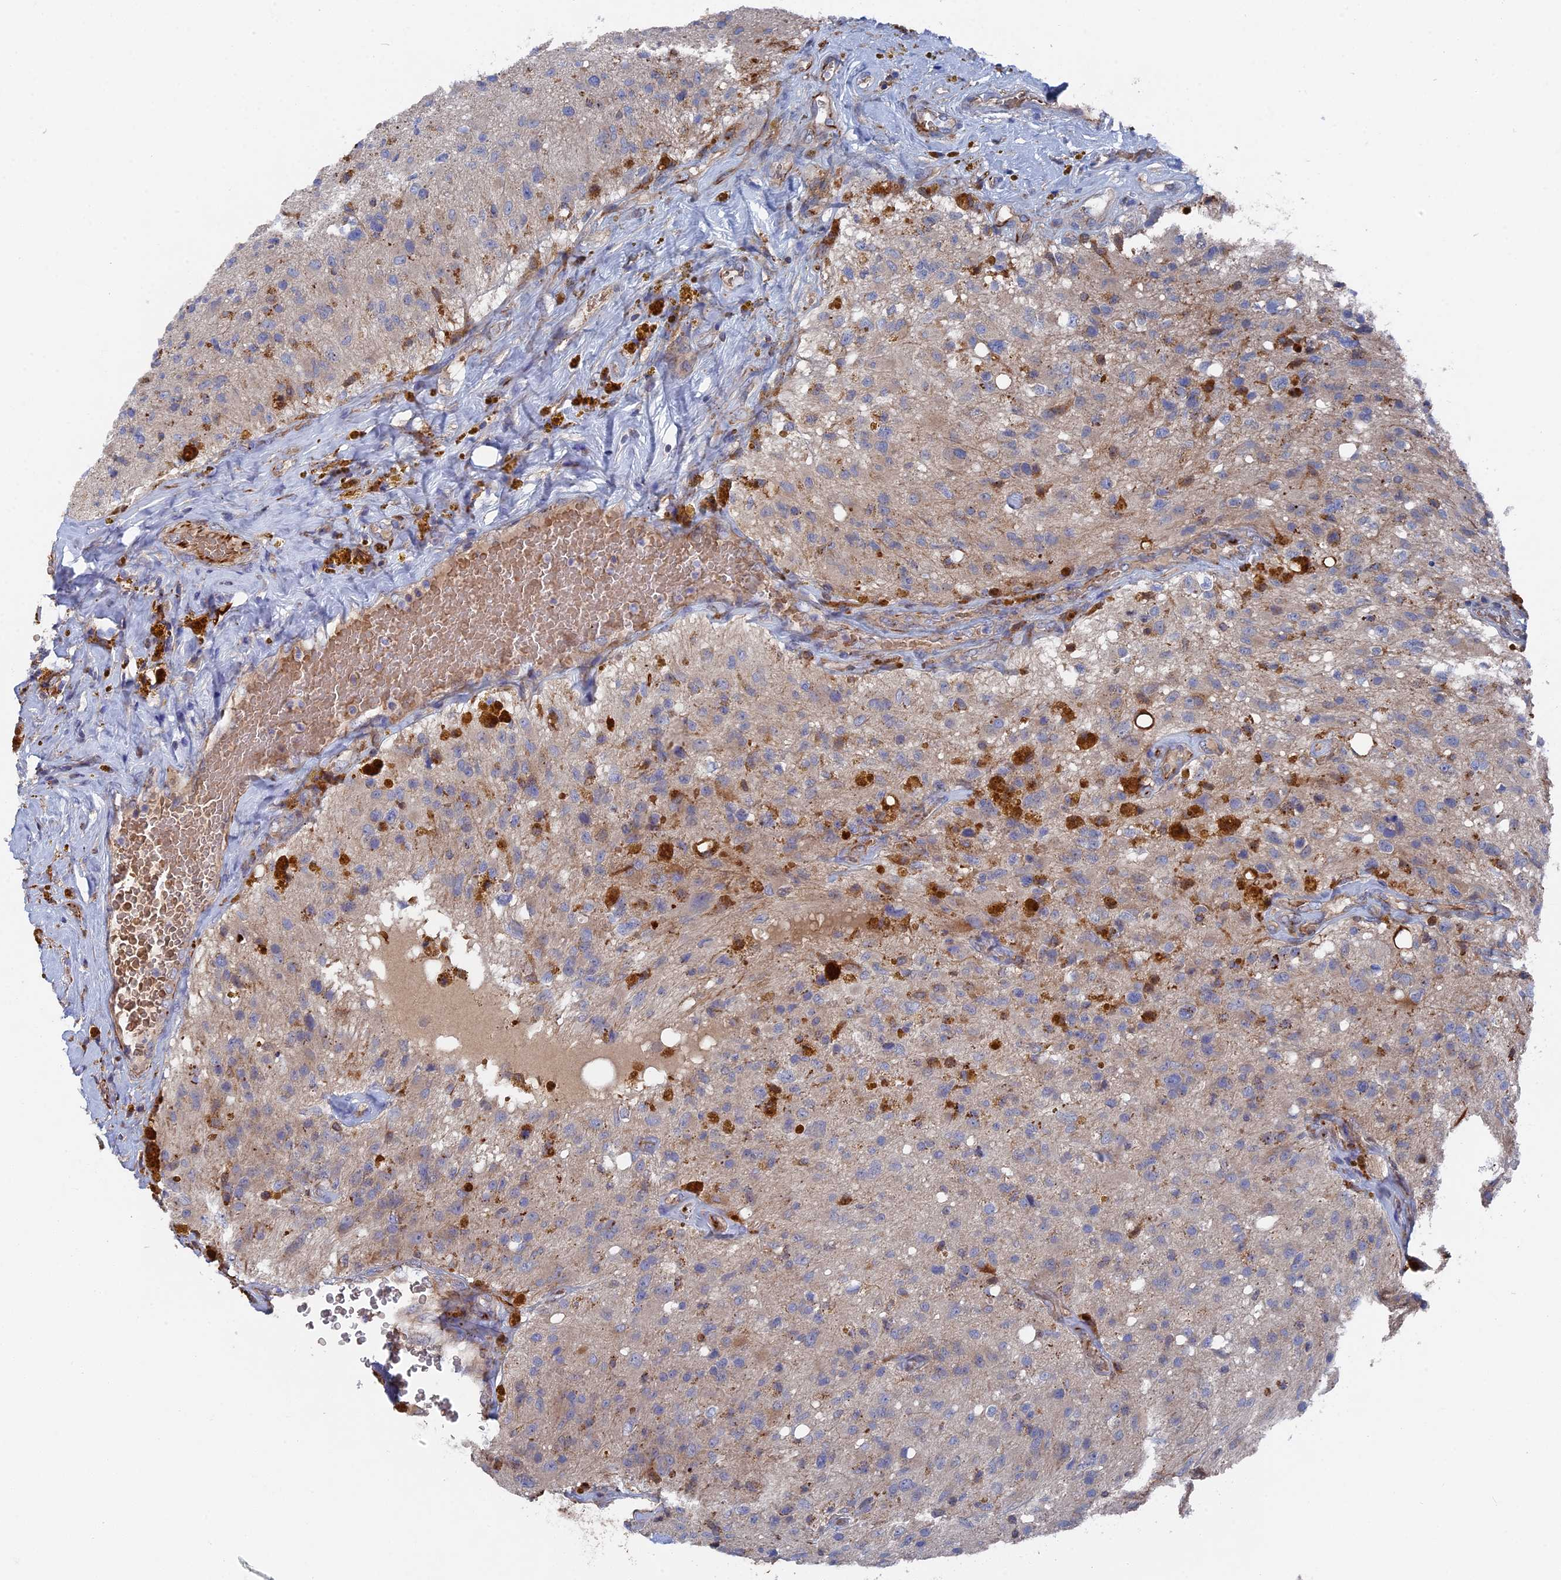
{"staining": {"intensity": "weak", "quantity": "<25%", "location": "cytoplasmic/membranous"}, "tissue": "glioma", "cell_type": "Tumor cells", "image_type": "cancer", "snomed": [{"axis": "morphology", "description": "Glioma, malignant, High grade"}, {"axis": "topography", "description": "Brain"}], "caption": "The immunohistochemistry image has no significant positivity in tumor cells of malignant high-grade glioma tissue. The staining was performed using DAB (3,3'-diaminobenzidine) to visualize the protein expression in brown, while the nuclei were stained in blue with hematoxylin (Magnification: 20x).", "gene": "SMG9", "patient": {"sex": "male", "age": 69}}